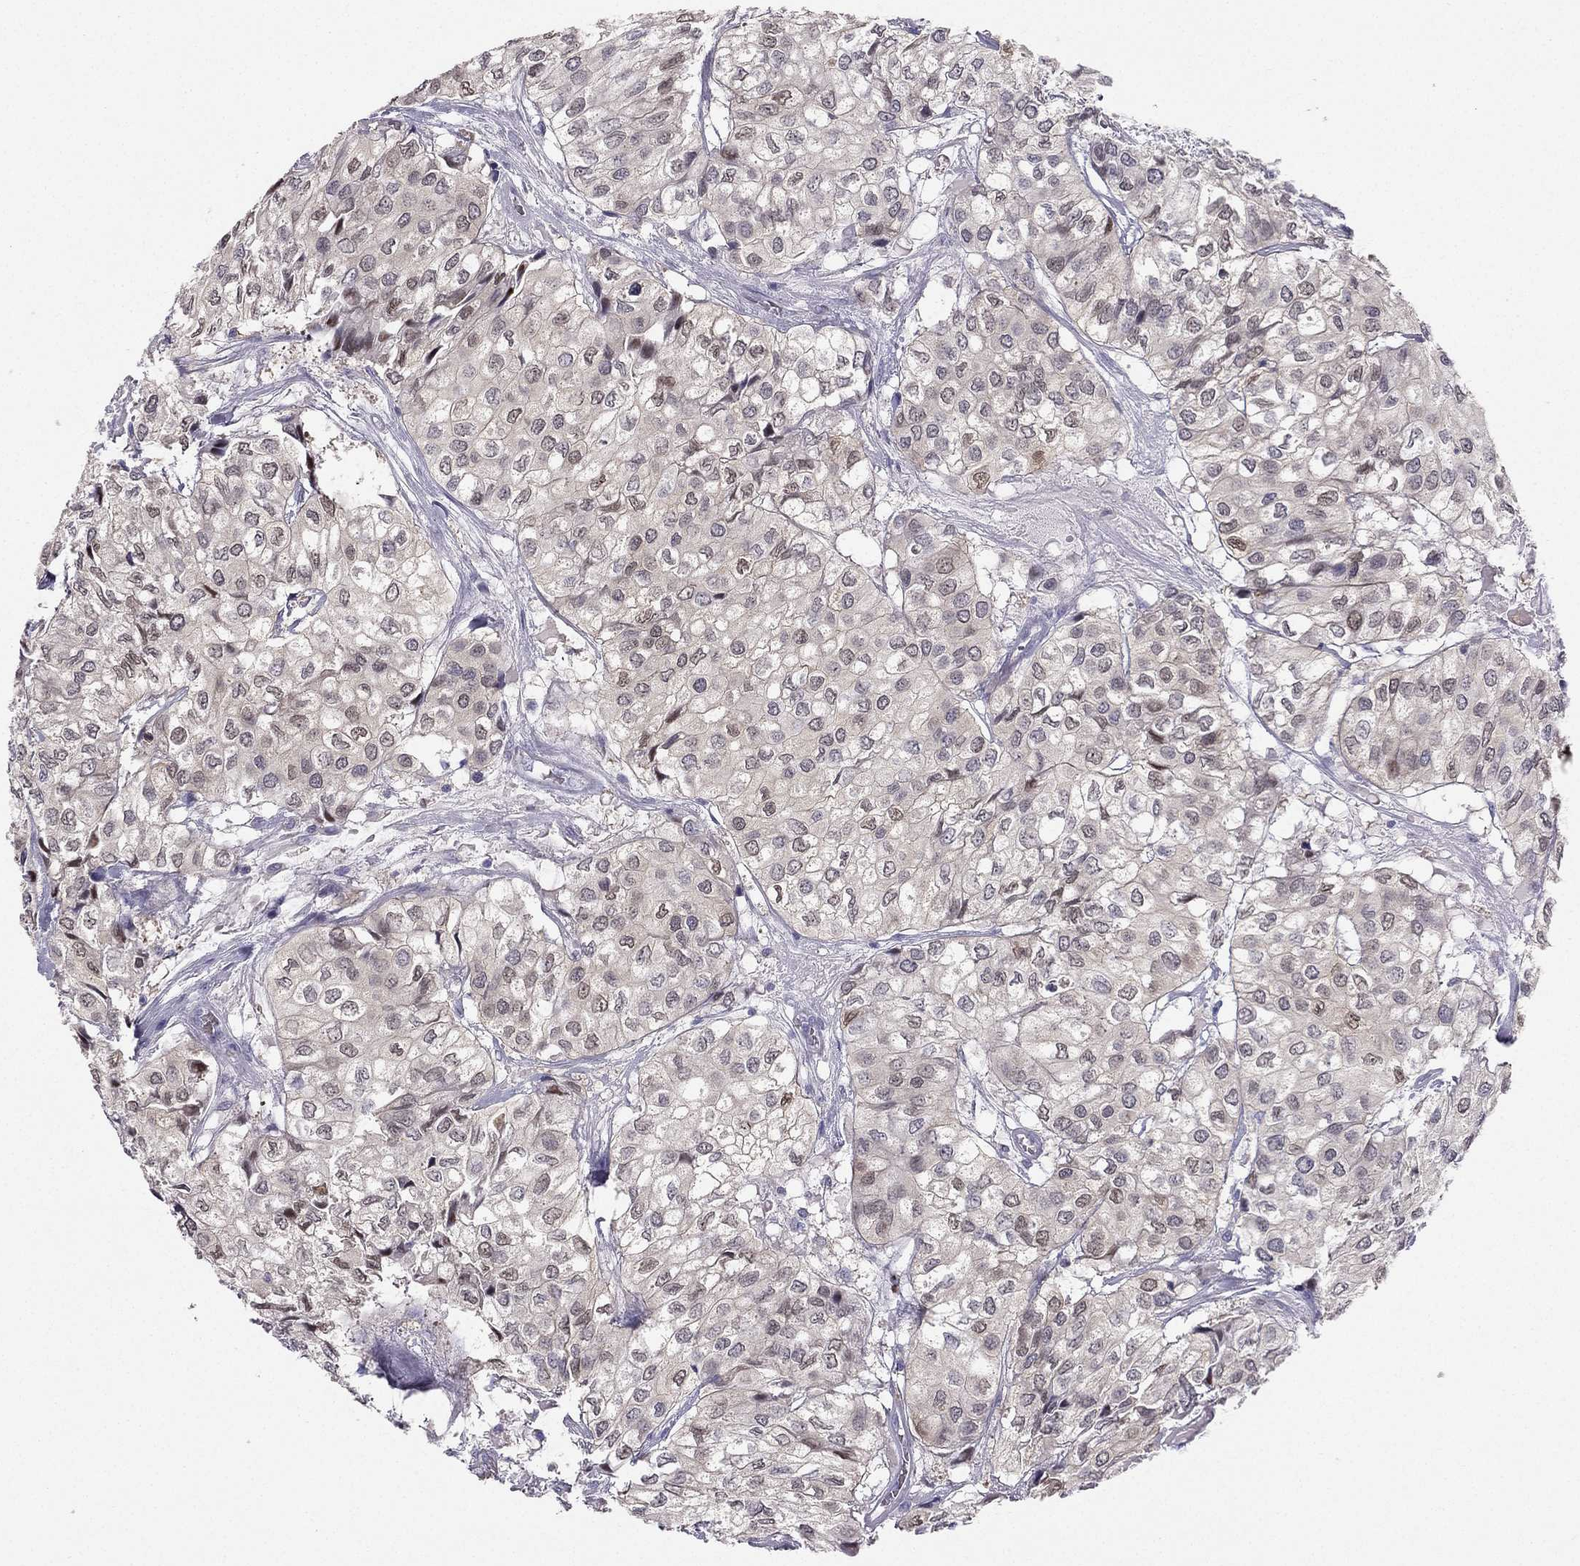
{"staining": {"intensity": "weak", "quantity": ">75%", "location": "nuclear"}, "tissue": "urothelial cancer", "cell_type": "Tumor cells", "image_type": "cancer", "snomed": [{"axis": "morphology", "description": "Urothelial carcinoma, High grade"}, {"axis": "topography", "description": "Urinary bladder"}], "caption": "The photomicrograph demonstrates staining of urothelial cancer, revealing weak nuclear protein positivity (brown color) within tumor cells.", "gene": "RSPH14", "patient": {"sex": "male", "age": 73}}